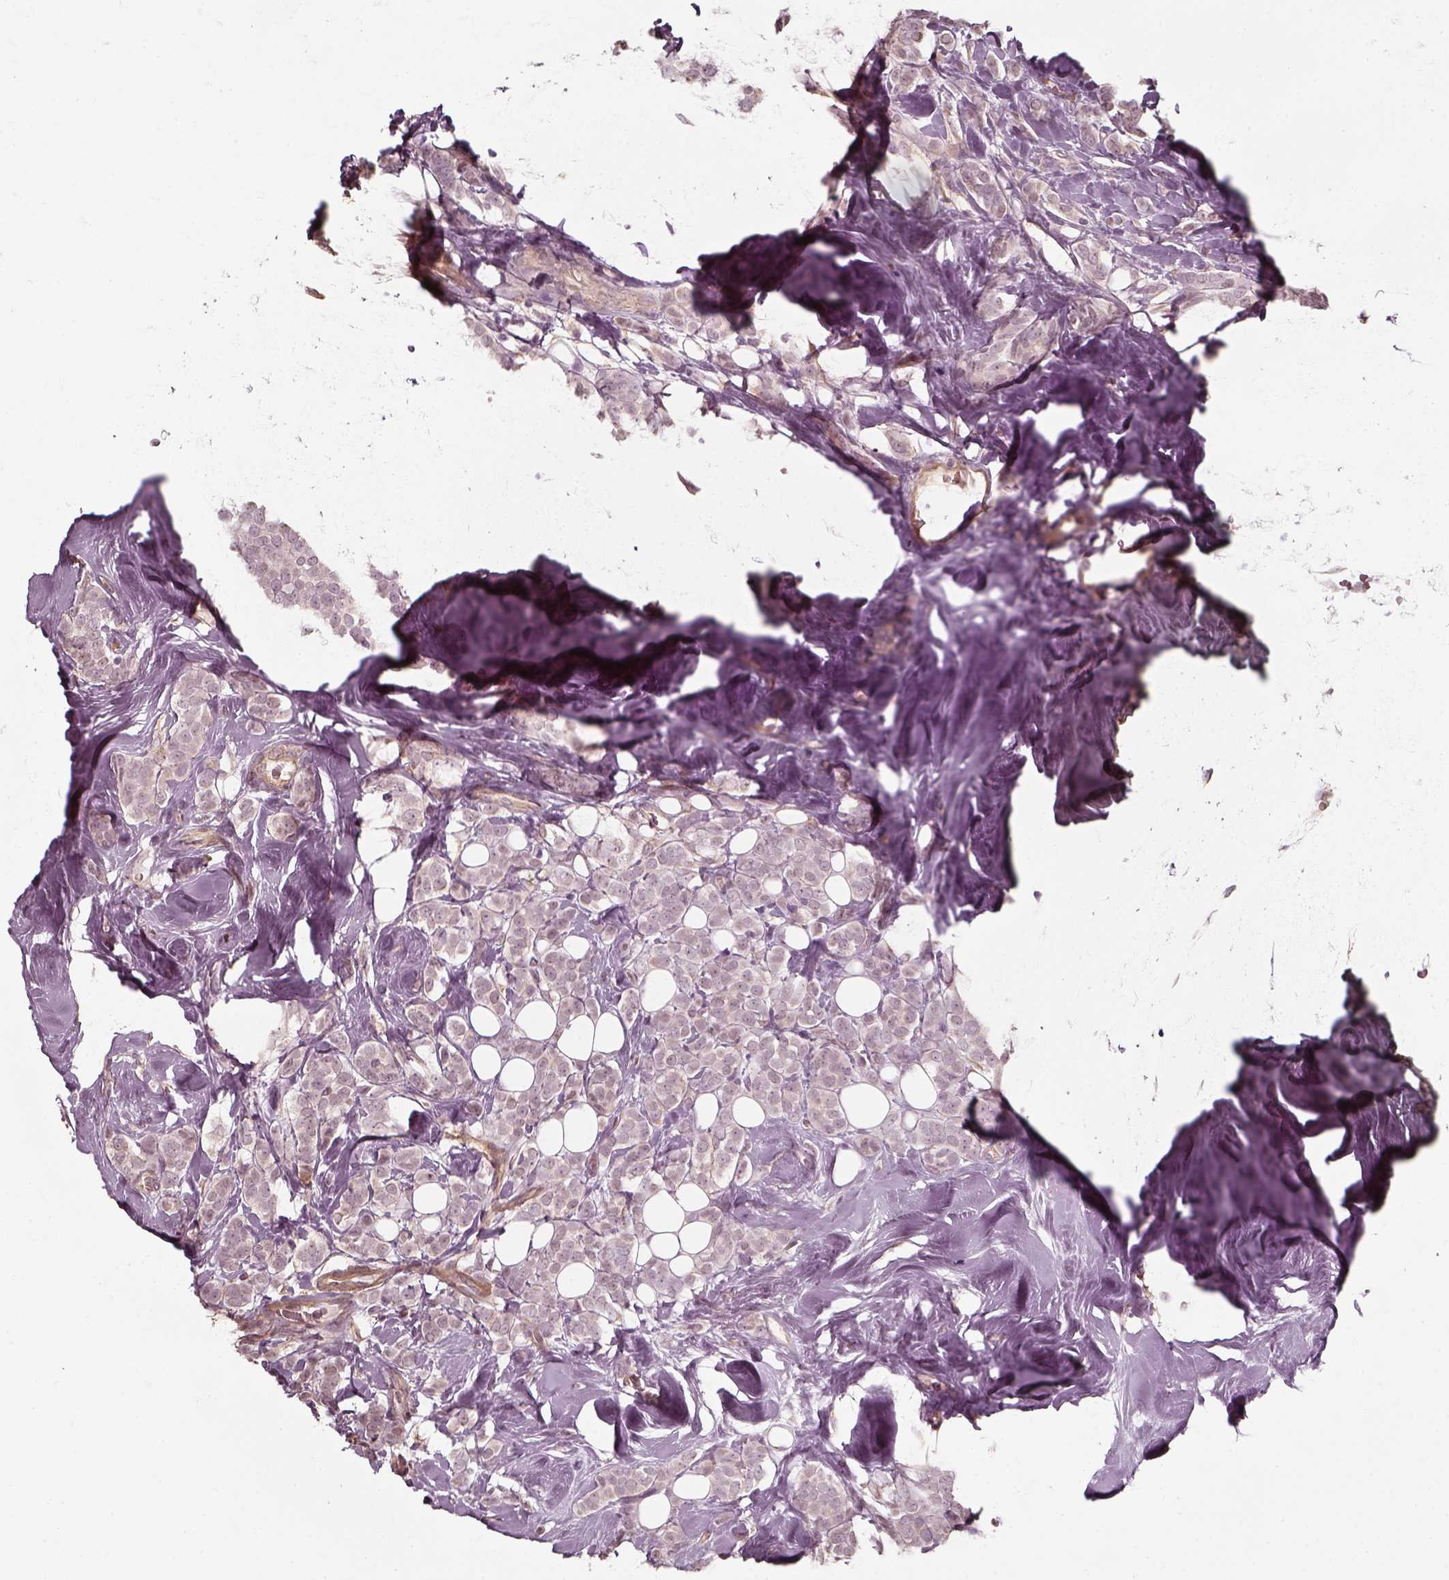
{"staining": {"intensity": "negative", "quantity": "none", "location": "none"}, "tissue": "breast cancer", "cell_type": "Tumor cells", "image_type": "cancer", "snomed": [{"axis": "morphology", "description": "Lobular carcinoma"}, {"axis": "topography", "description": "Breast"}], "caption": "Tumor cells show no significant protein staining in breast cancer (lobular carcinoma).", "gene": "LAMB2", "patient": {"sex": "female", "age": 49}}